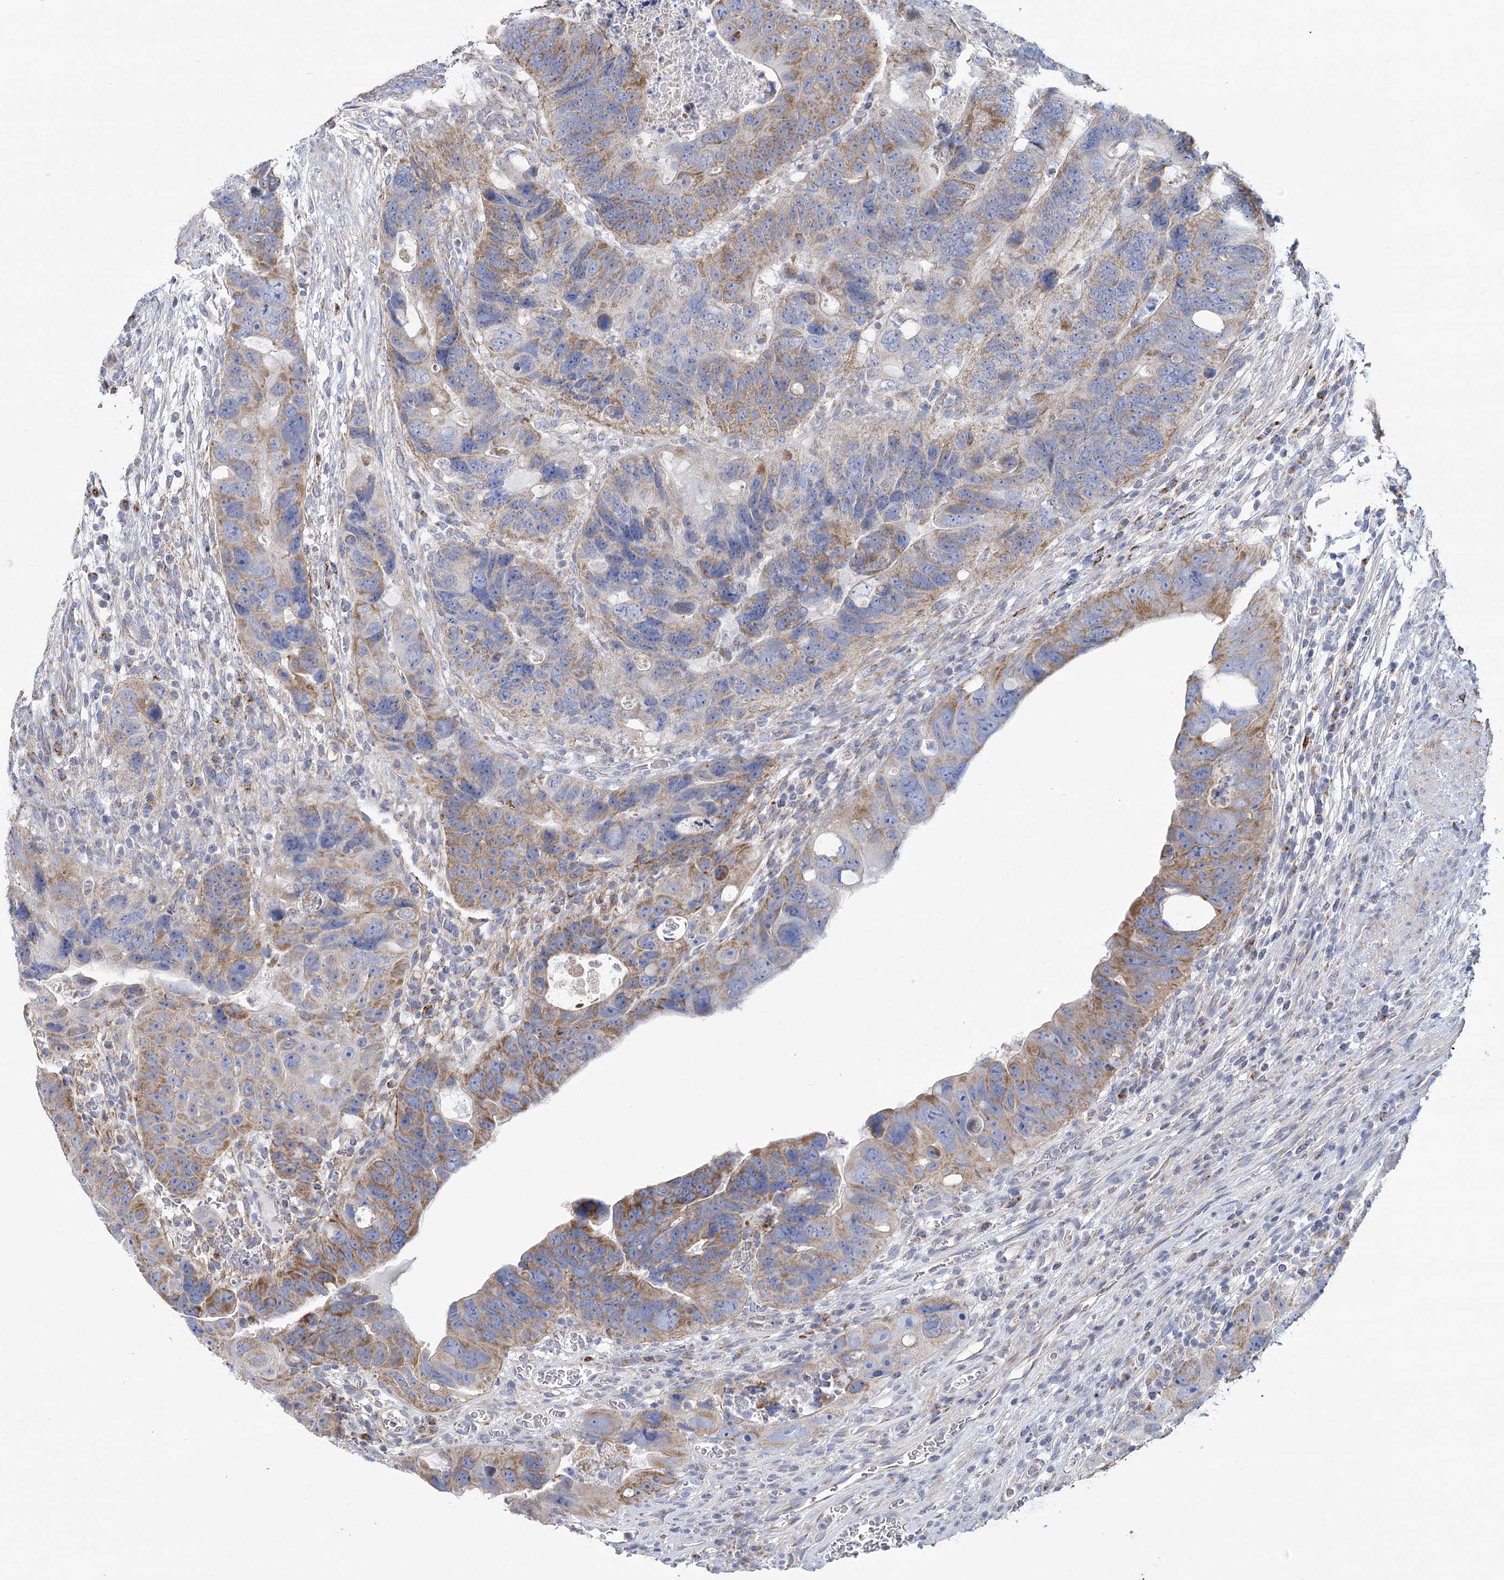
{"staining": {"intensity": "moderate", "quantity": "25%-75%", "location": "cytoplasmic/membranous"}, "tissue": "colorectal cancer", "cell_type": "Tumor cells", "image_type": "cancer", "snomed": [{"axis": "morphology", "description": "Adenocarcinoma, NOS"}, {"axis": "topography", "description": "Rectum"}], "caption": "There is medium levels of moderate cytoplasmic/membranous staining in tumor cells of colorectal cancer, as demonstrated by immunohistochemical staining (brown color).", "gene": "SNX7", "patient": {"sex": "male", "age": 59}}